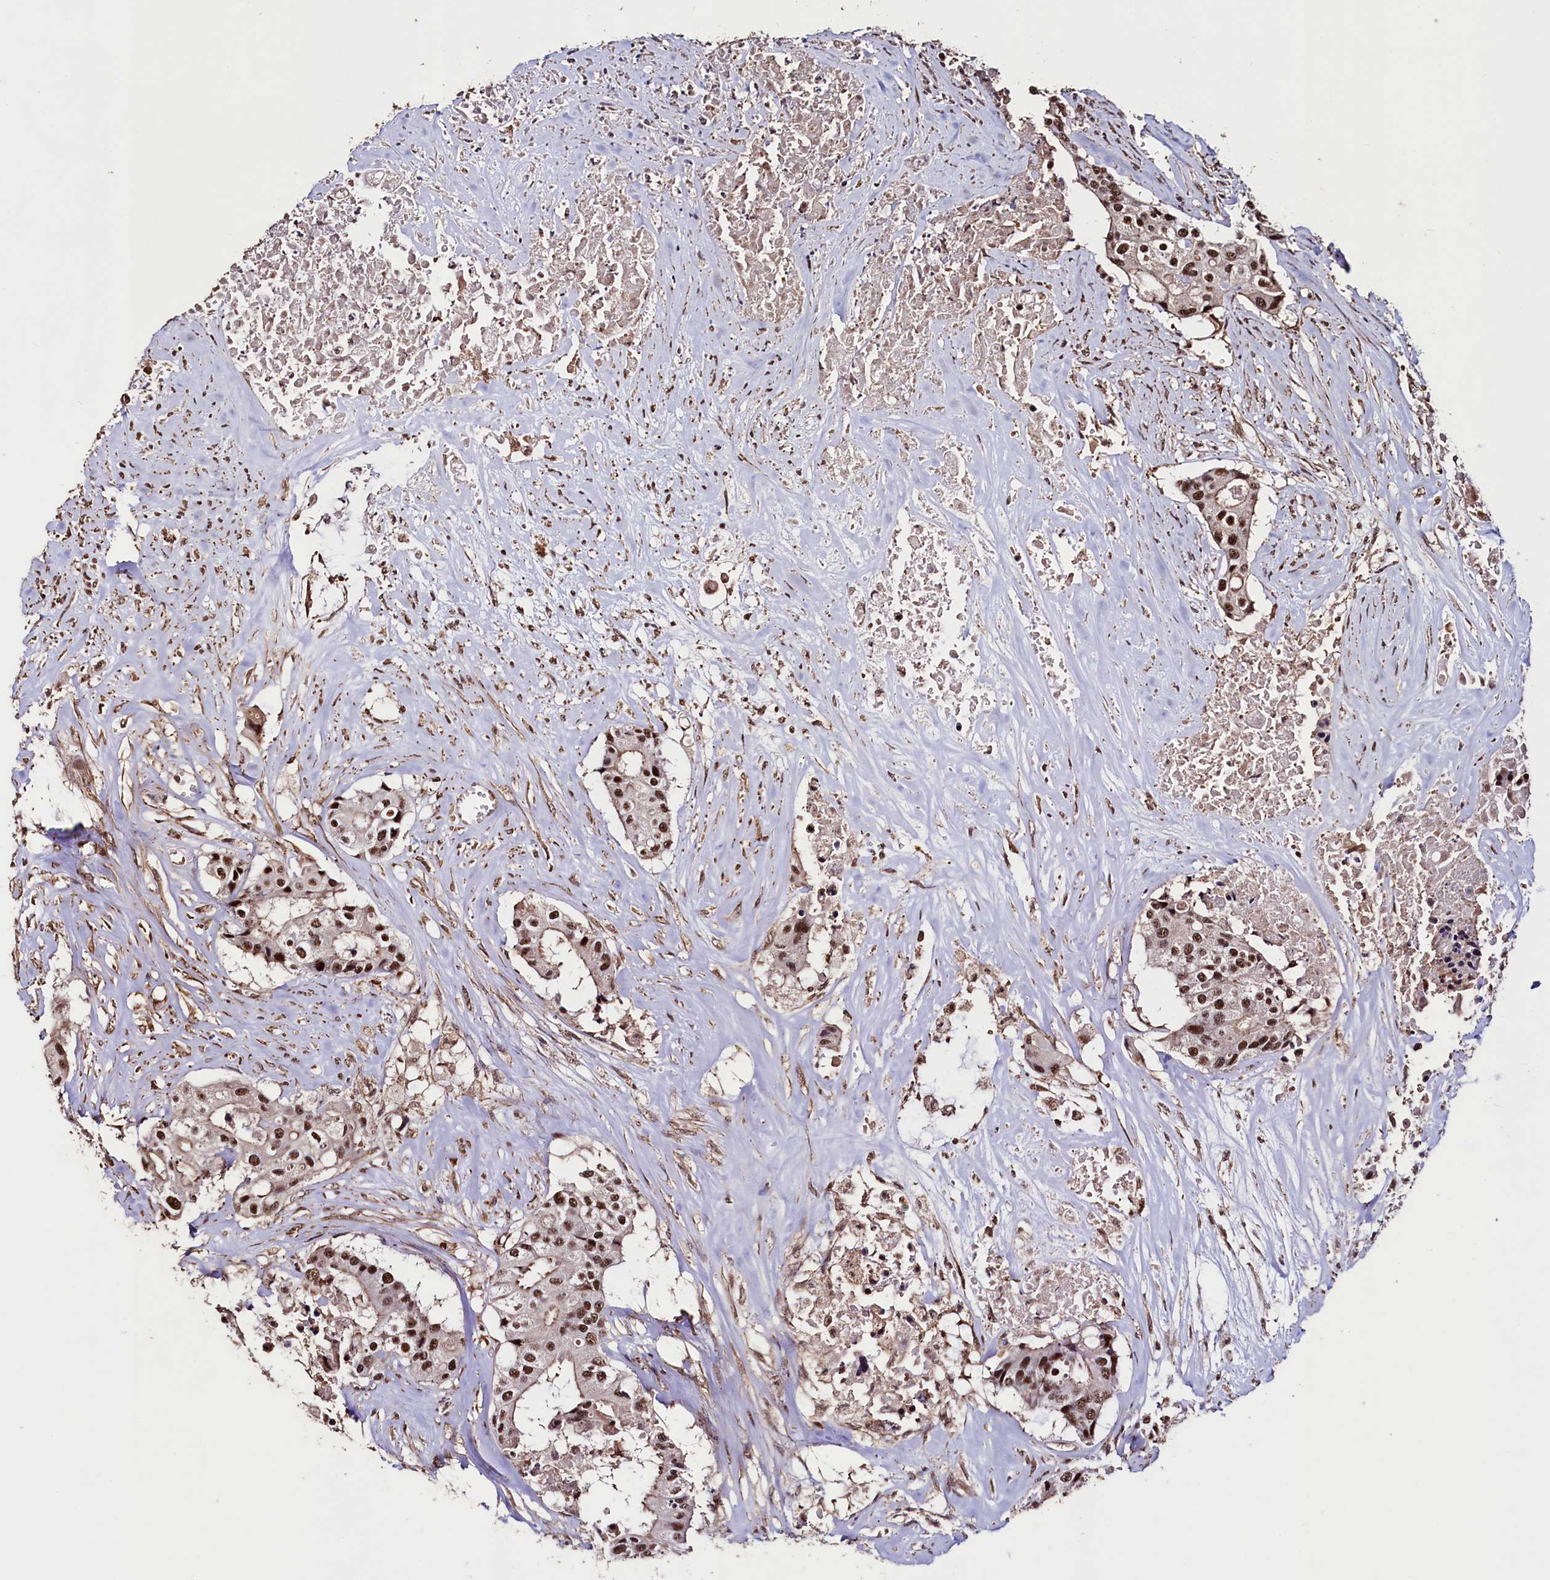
{"staining": {"intensity": "strong", "quantity": ">75%", "location": "nuclear"}, "tissue": "colorectal cancer", "cell_type": "Tumor cells", "image_type": "cancer", "snomed": [{"axis": "morphology", "description": "Adenocarcinoma, NOS"}, {"axis": "topography", "description": "Colon"}], "caption": "Strong nuclear protein staining is seen in about >75% of tumor cells in adenocarcinoma (colorectal).", "gene": "SFSWAP", "patient": {"sex": "male", "age": 77}}